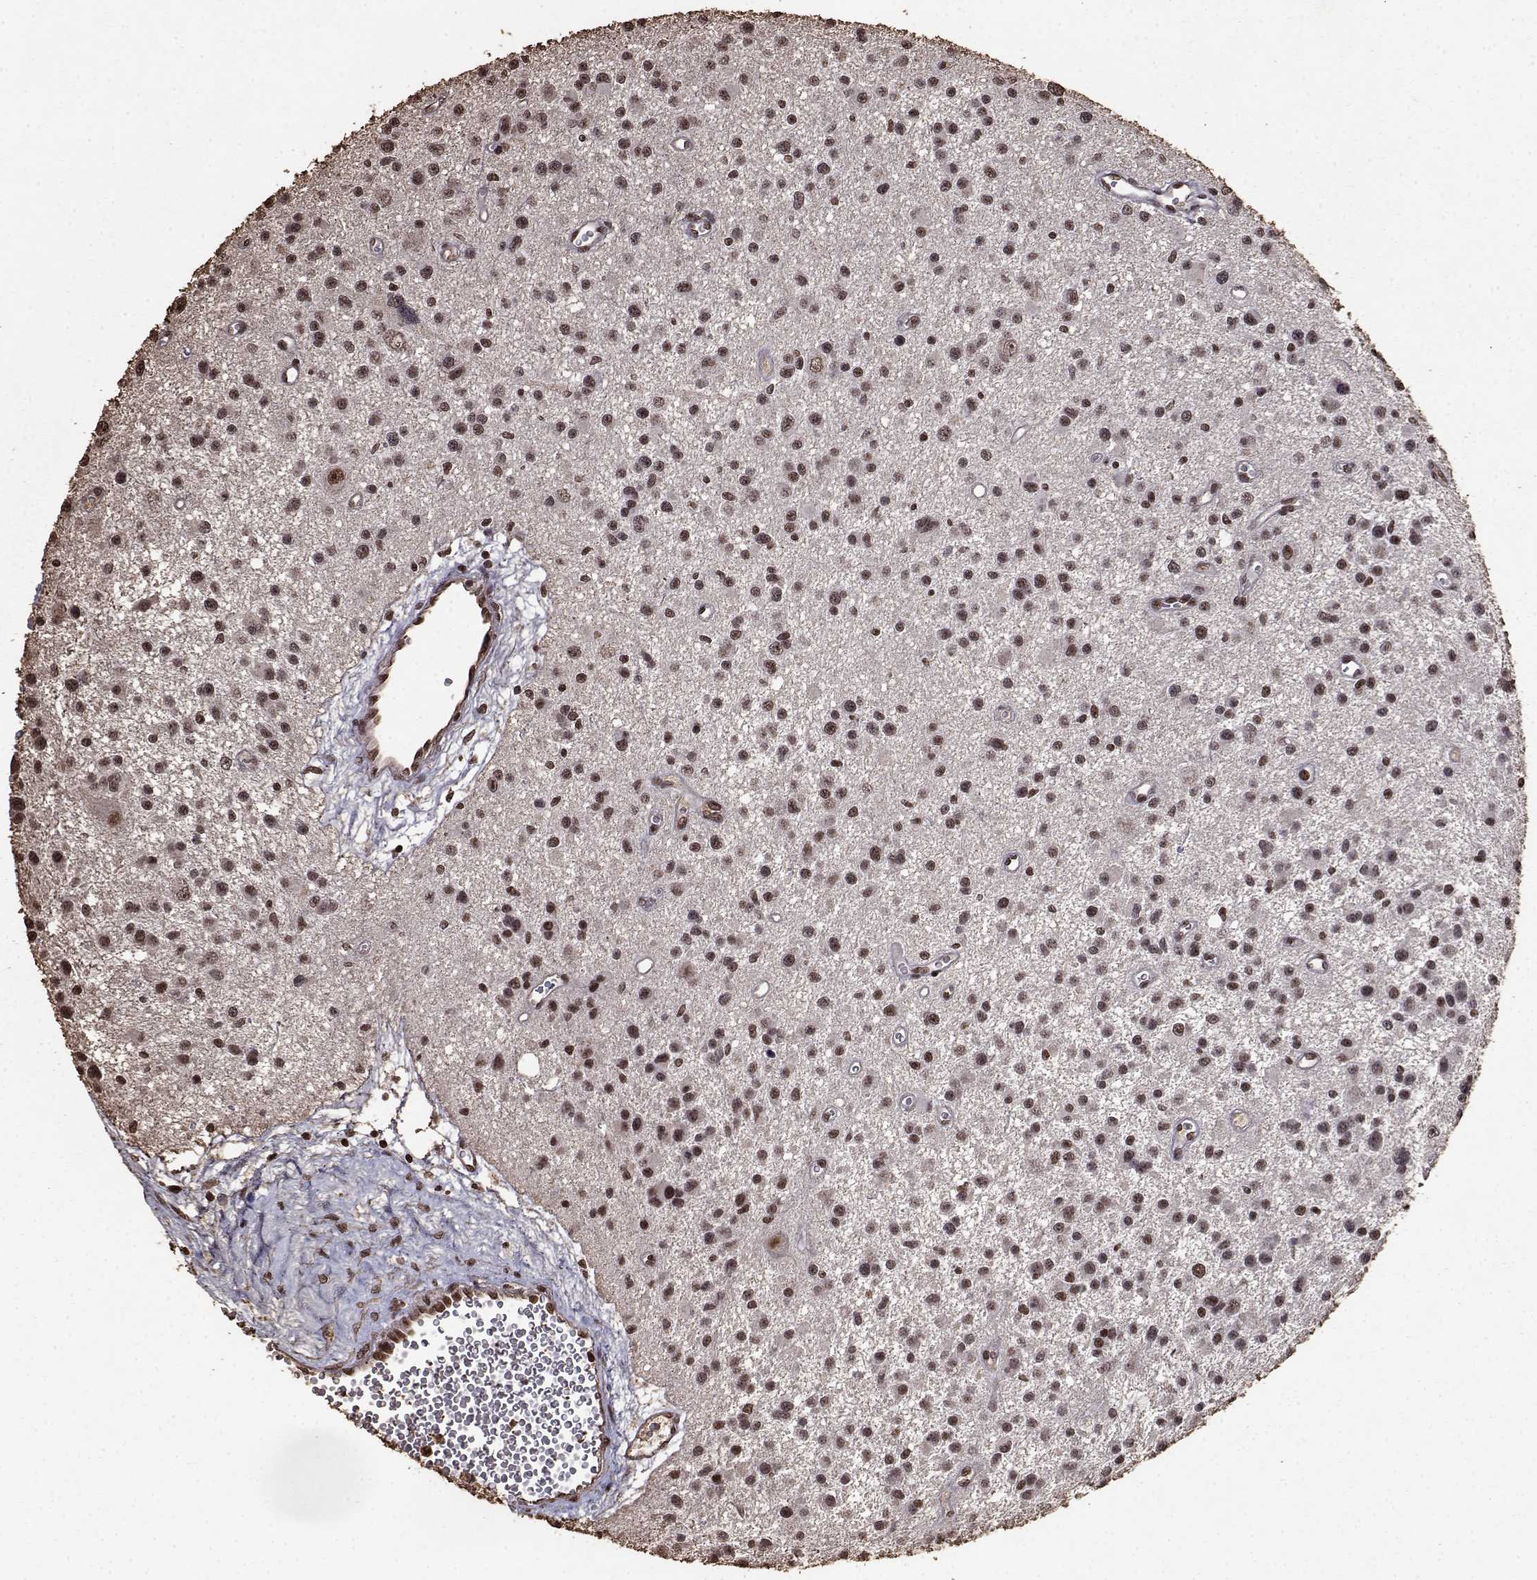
{"staining": {"intensity": "strong", "quantity": ">75%", "location": "nuclear"}, "tissue": "glioma", "cell_type": "Tumor cells", "image_type": "cancer", "snomed": [{"axis": "morphology", "description": "Glioma, malignant, Low grade"}, {"axis": "topography", "description": "Brain"}], "caption": "A micrograph showing strong nuclear staining in approximately >75% of tumor cells in glioma, as visualized by brown immunohistochemical staining.", "gene": "TOE1", "patient": {"sex": "male", "age": 43}}